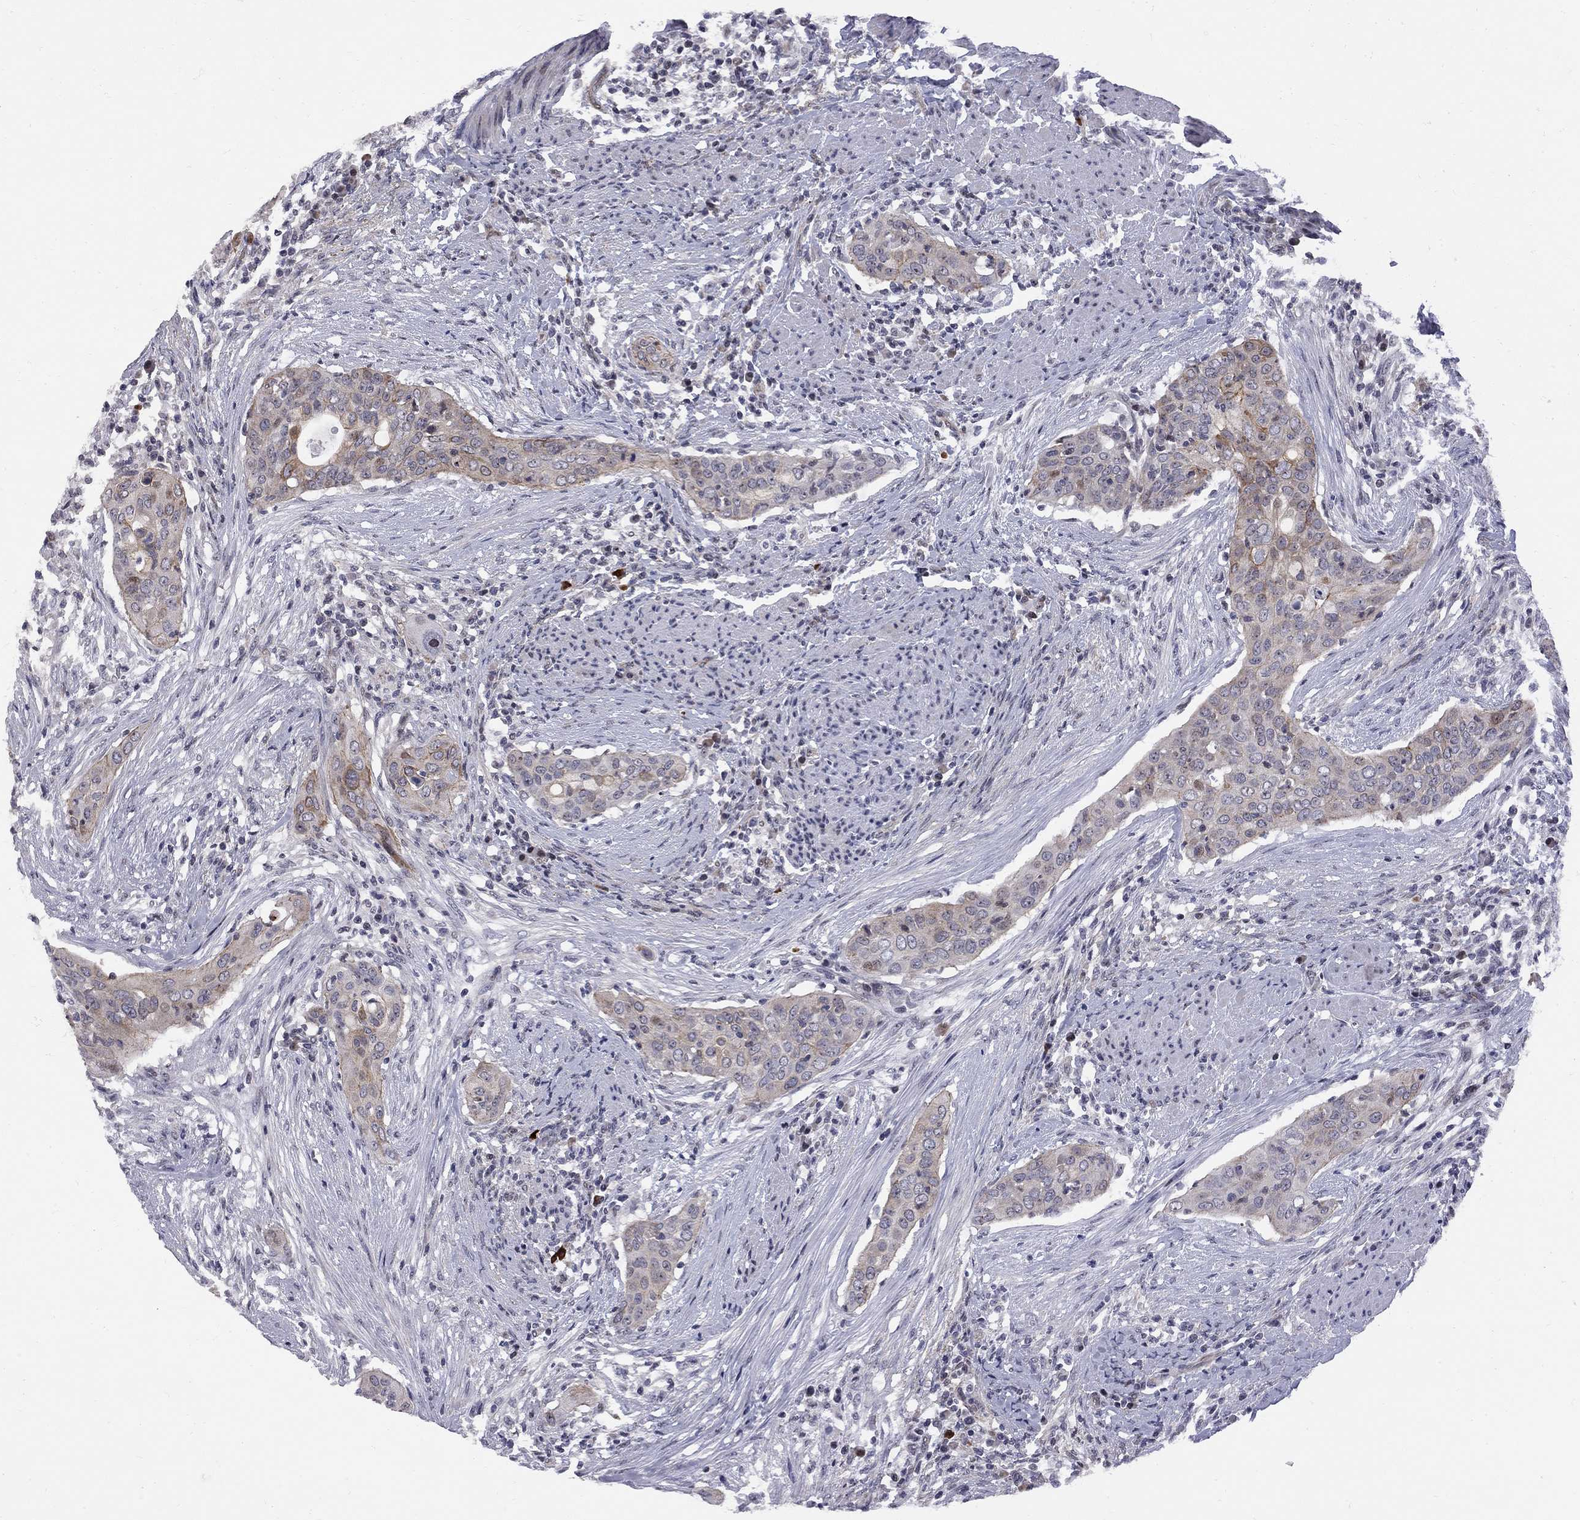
{"staining": {"intensity": "negative", "quantity": "none", "location": "none"}, "tissue": "urothelial cancer", "cell_type": "Tumor cells", "image_type": "cancer", "snomed": [{"axis": "morphology", "description": "Urothelial carcinoma, High grade"}, {"axis": "topography", "description": "Urinary bladder"}], "caption": "Immunohistochemistry (IHC) of urothelial cancer exhibits no staining in tumor cells.", "gene": "DHX33", "patient": {"sex": "male", "age": 82}}